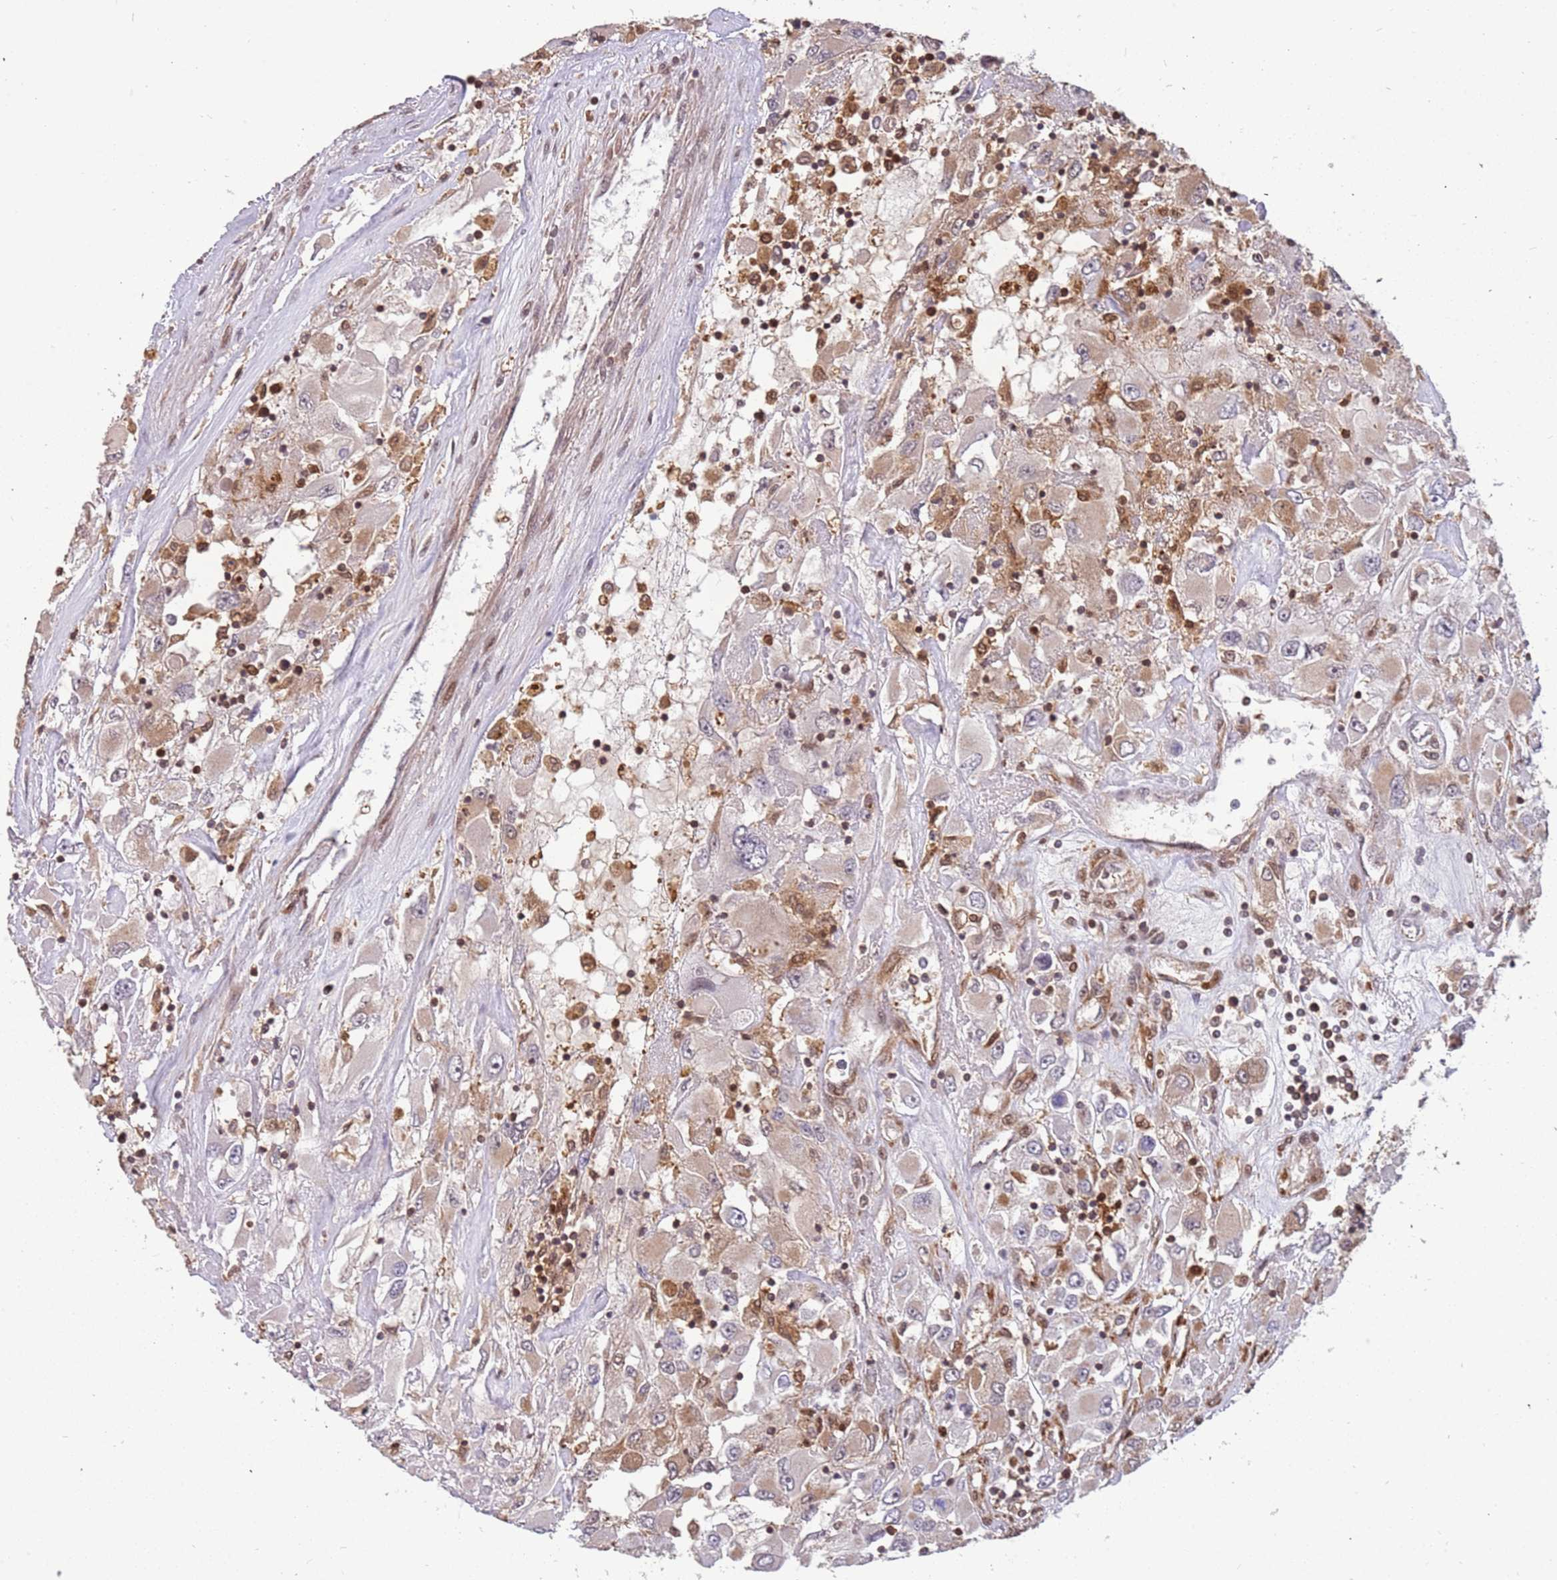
{"staining": {"intensity": "weak", "quantity": "25%-75%", "location": "cytoplasmic/membranous"}, "tissue": "renal cancer", "cell_type": "Tumor cells", "image_type": "cancer", "snomed": [{"axis": "morphology", "description": "Adenocarcinoma, NOS"}, {"axis": "topography", "description": "Kidney"}], "caption": "Human renal cancer (adenocarcinoma) stained with a brown dye shows weak cytoplasmic/membranous positive expression in about 25%-75% of tumor cells.", "gene": "GBP2", "patient": {"sex": "female", "age": 52}}